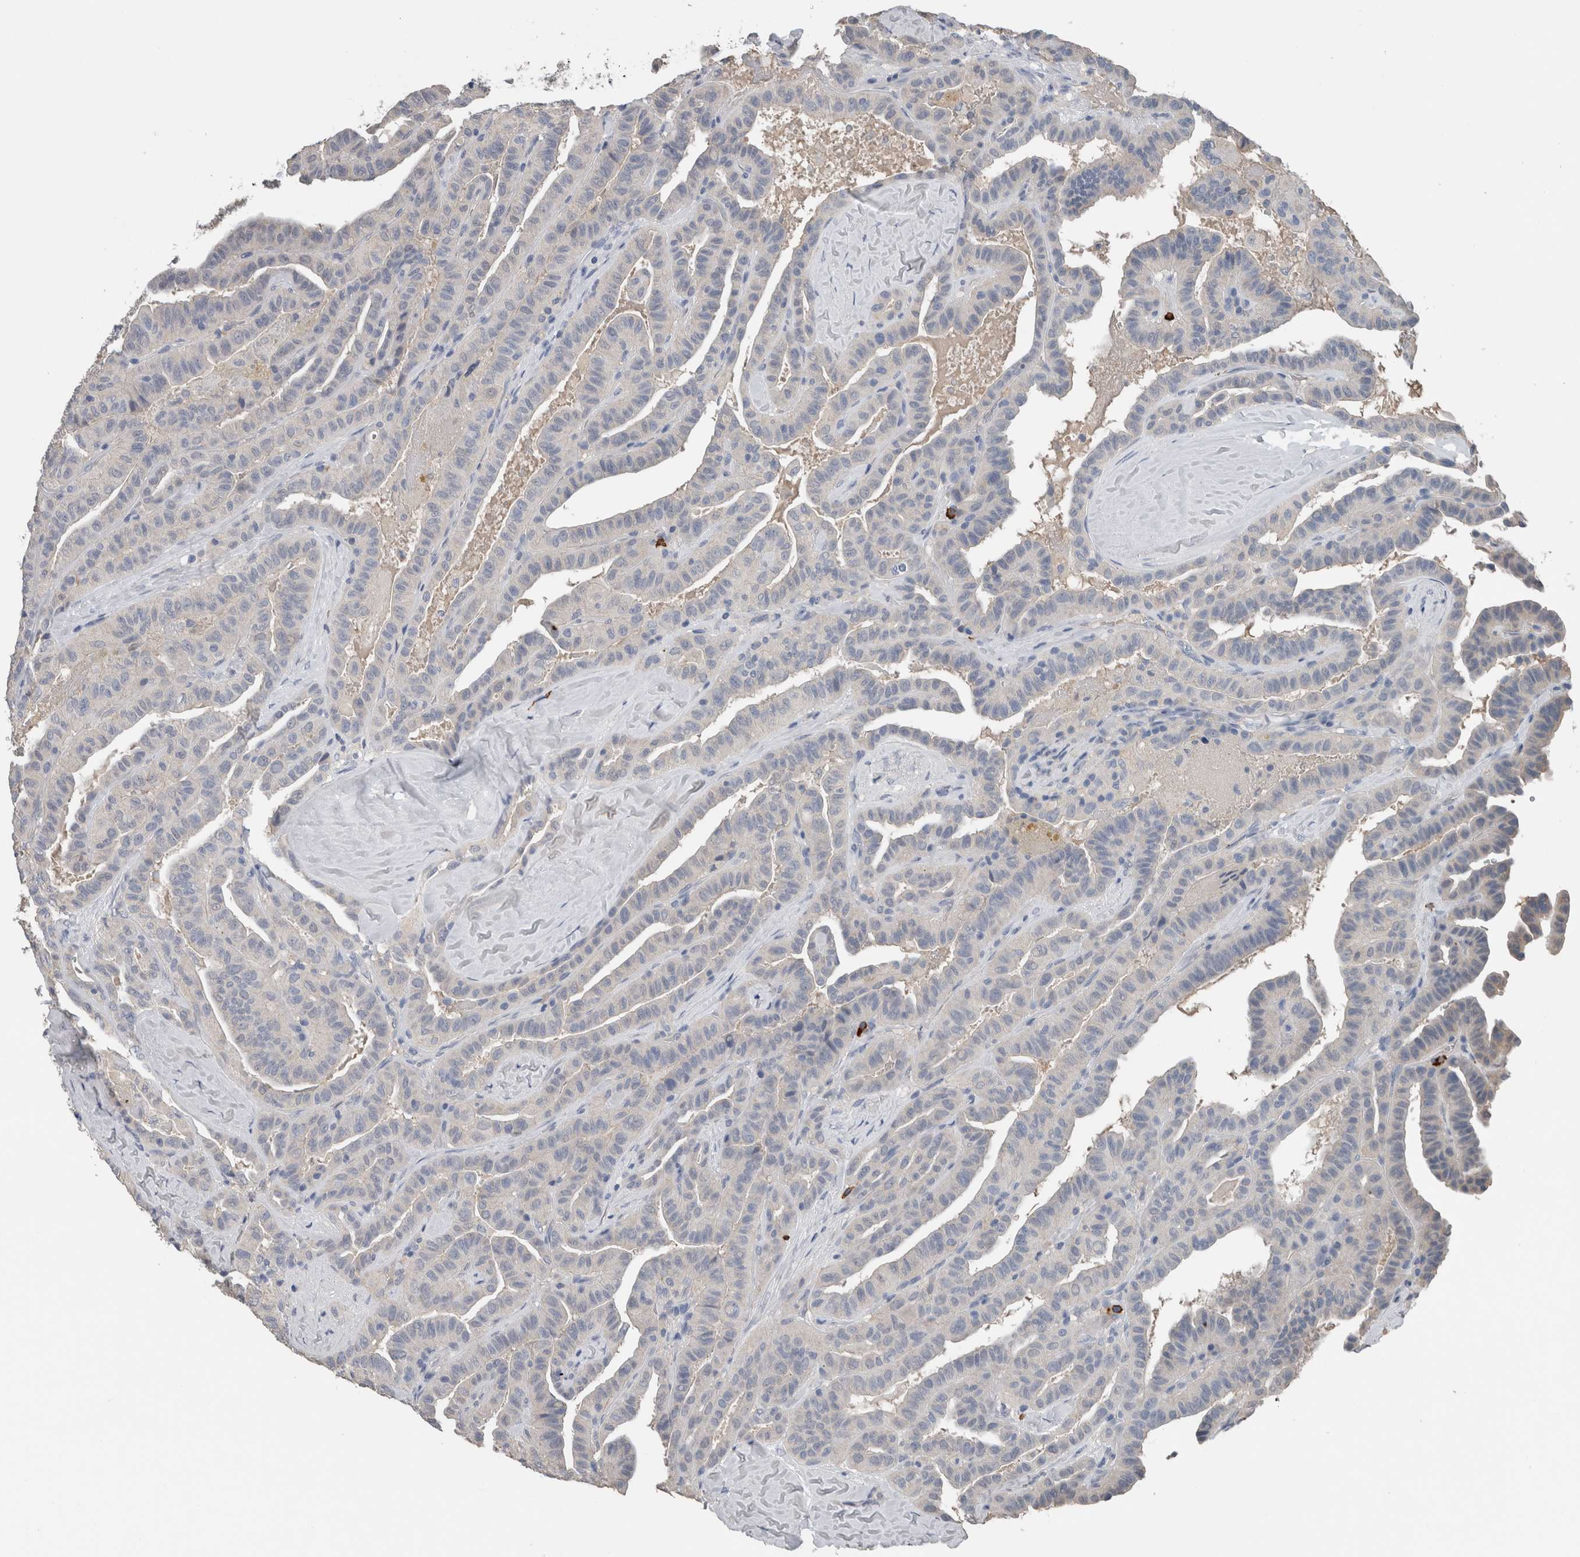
{"staining": {"intensity": "negative", "quantity": "none", "location": "none"}, "tissue": "thyroid cancer", "cell_type": "Tumor cells", "image_type": "cancer", "snomed": [{"axis": "morphology", "description": "Papillary adenocarcinoma, NOS"}, {"axis": "topography", "description": "Thyroid gland"}], "caption": "High magnification brightfield microscopy of thyroid cancer (papillary adenocarcinoma) stained with DAB (3,3'-diaminobenzidine) (brown) and counterstained with hematoxylin (blue): tumor cells show no significant expression.", "gene": "CRNN", "patient": {"sex": "male", "age": 77}}